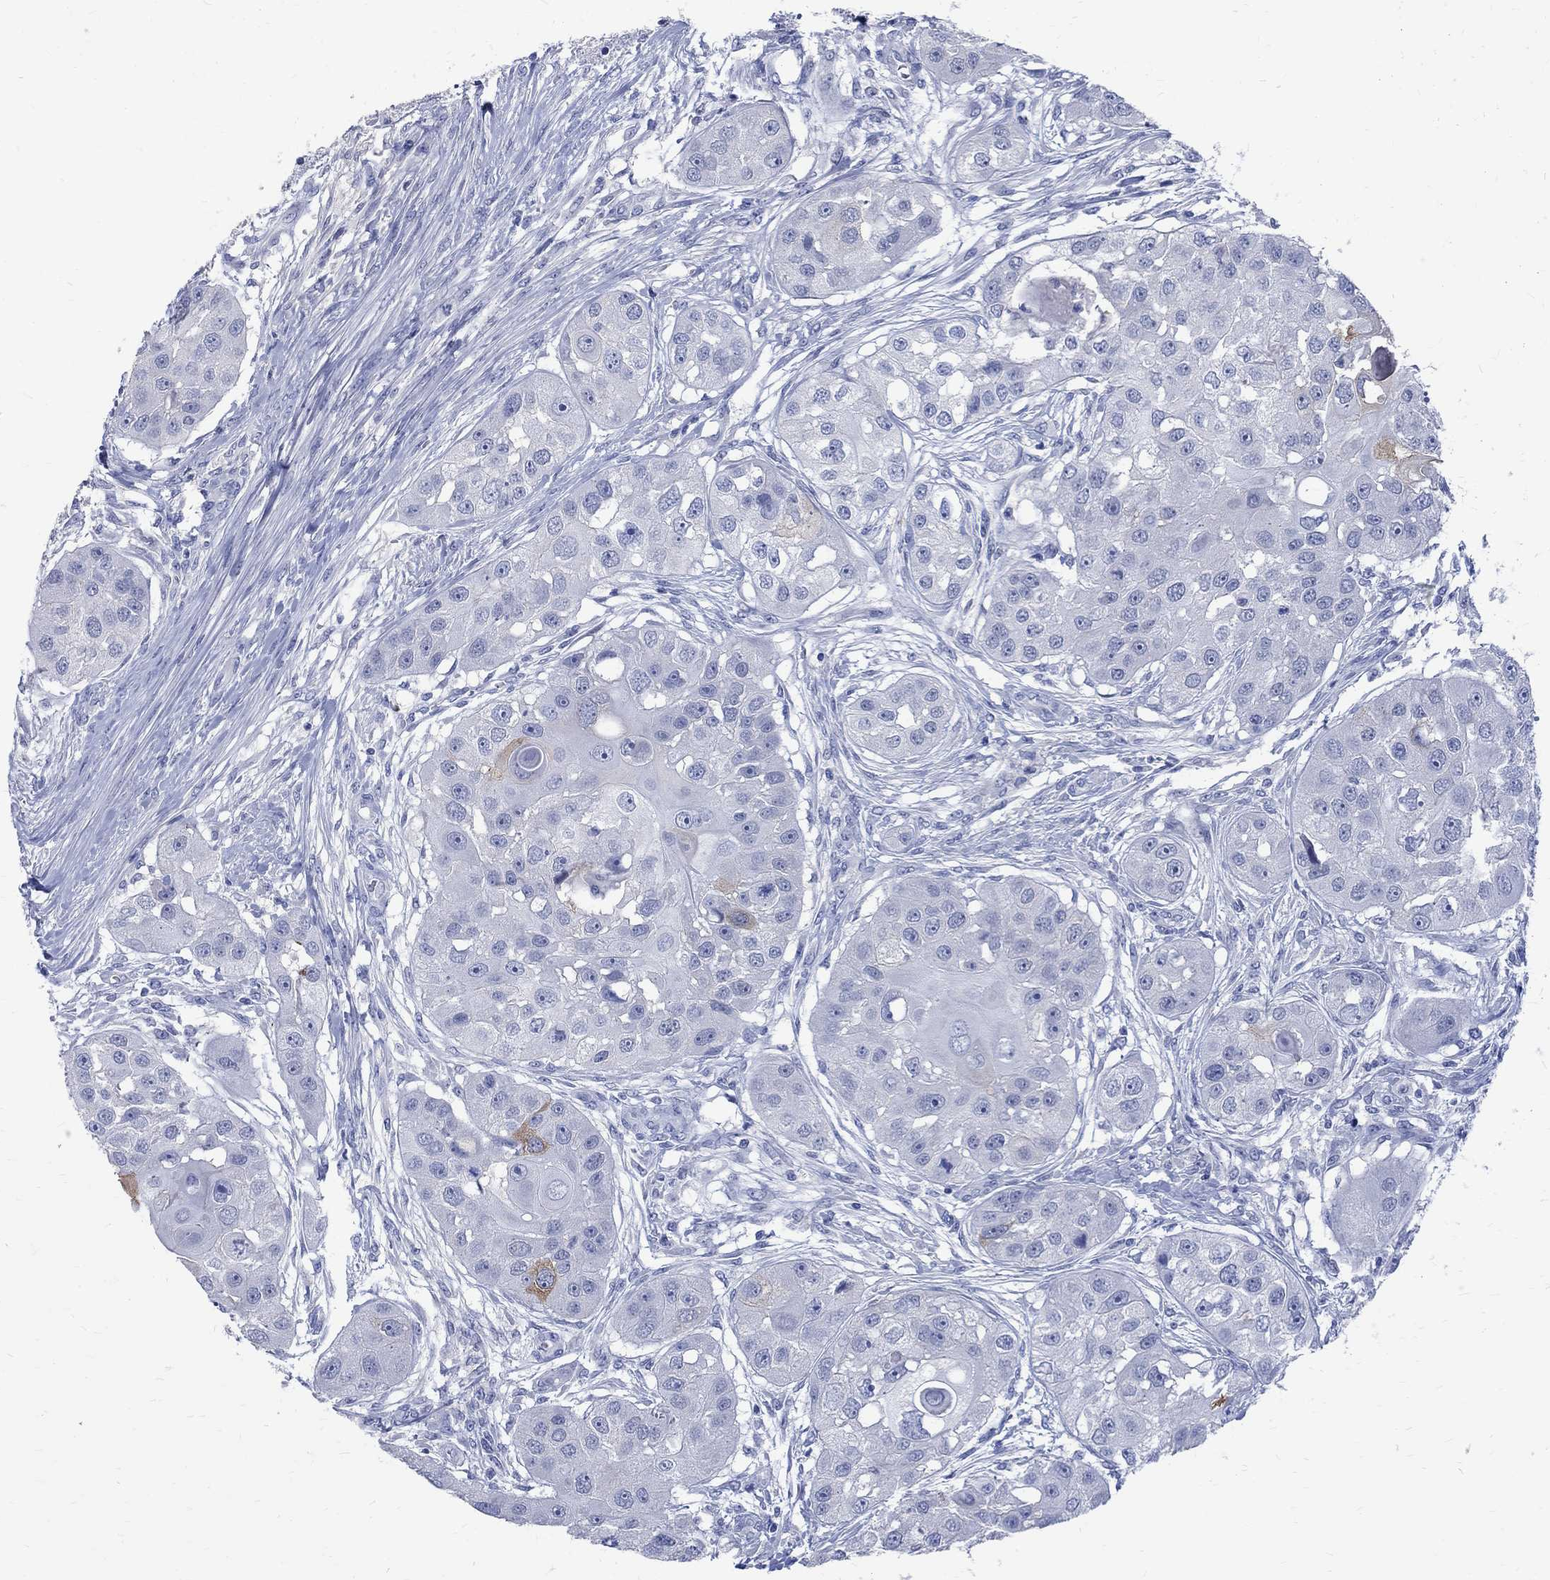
{"staining": {"intensity": "negative", "quantity": "none", "location": "none"}, "tissue": "head and neck cancer", "cell_type": "Tumor cells", "image_type": "cancer", "snomed": [{"axis": "morphology", "description": "Normal tissue, NOS"}, {"axis": "morphology", "description": "Squamous cell carcinoma, NOS"}, {"axis": "topography", "description": "Skeletal muscle"}, {"axis": "topography", "description": "Head-Neck"}], "caption": "The immunohistochemistry (IHC) image has no significant expression in tumor cells of squamous cell carcinoma (head and neck) tissue.", "gene": "MAGEB6", "patient": {"sex": "male", "age": 51}}